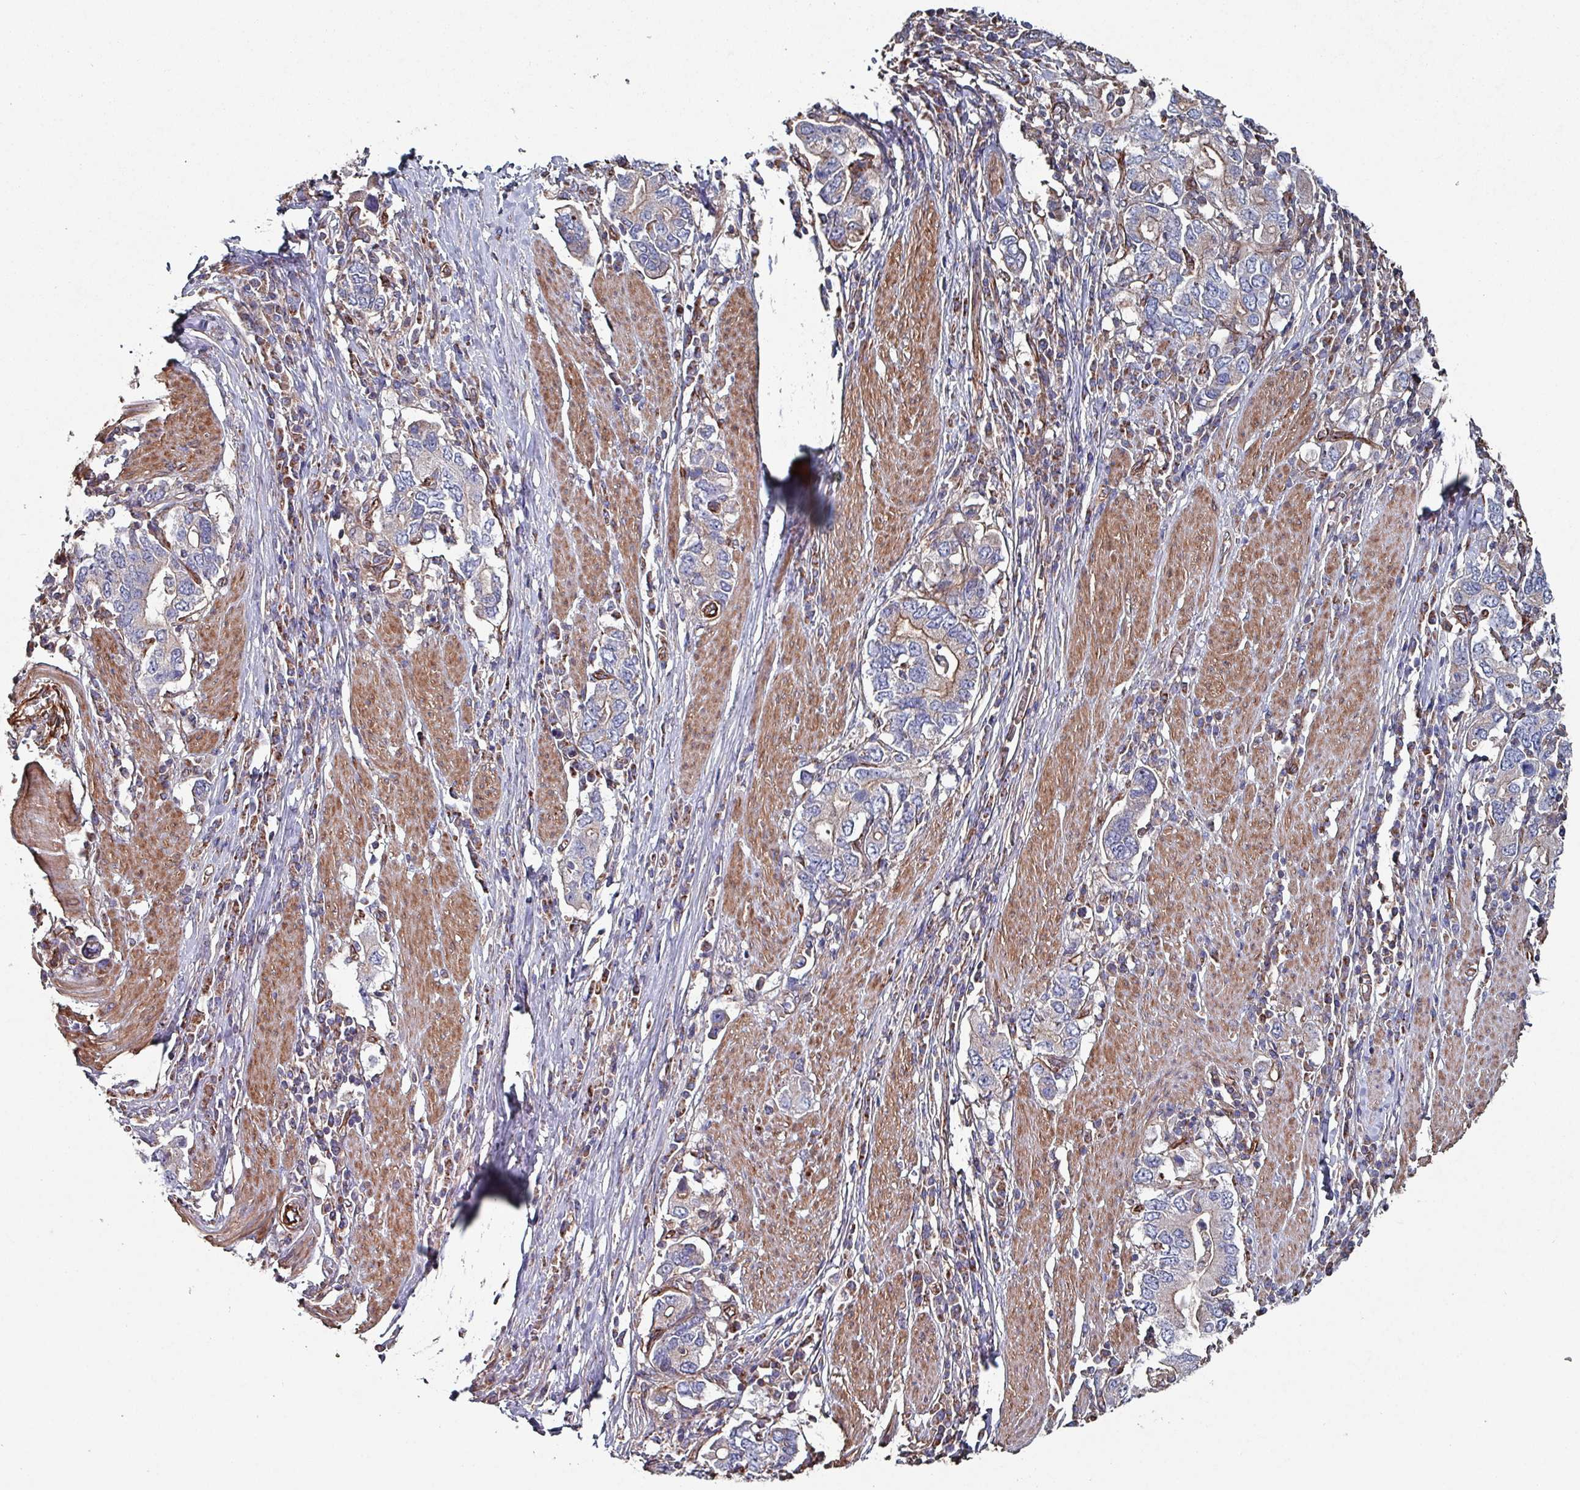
{"staining": {"intensity": "moderate", "quantity": "<25%", "location": "cytoplasmic/membranous"}, "tissue": "stomach cancer", "cell_type": "Tumor cells", "image_type": "cancer", "snomed": [{"axis": "morphology", "description": "Adenocarcinoma, NOS"}, {"axis": "topography", "description": "Stomach, upper"}, {"axis": "topography", "description": "Stomach"}], "caption": "A brown stain highlights moderate cytoplasmic/membranous staining of a protein in stomach cancer (adenocarcinoma) tumor cells. (DAB IHC, brown staining for protein, blue staining for nuclei).", "gene": "ANO10", "patient": {"sex": "male", "age": 62}}